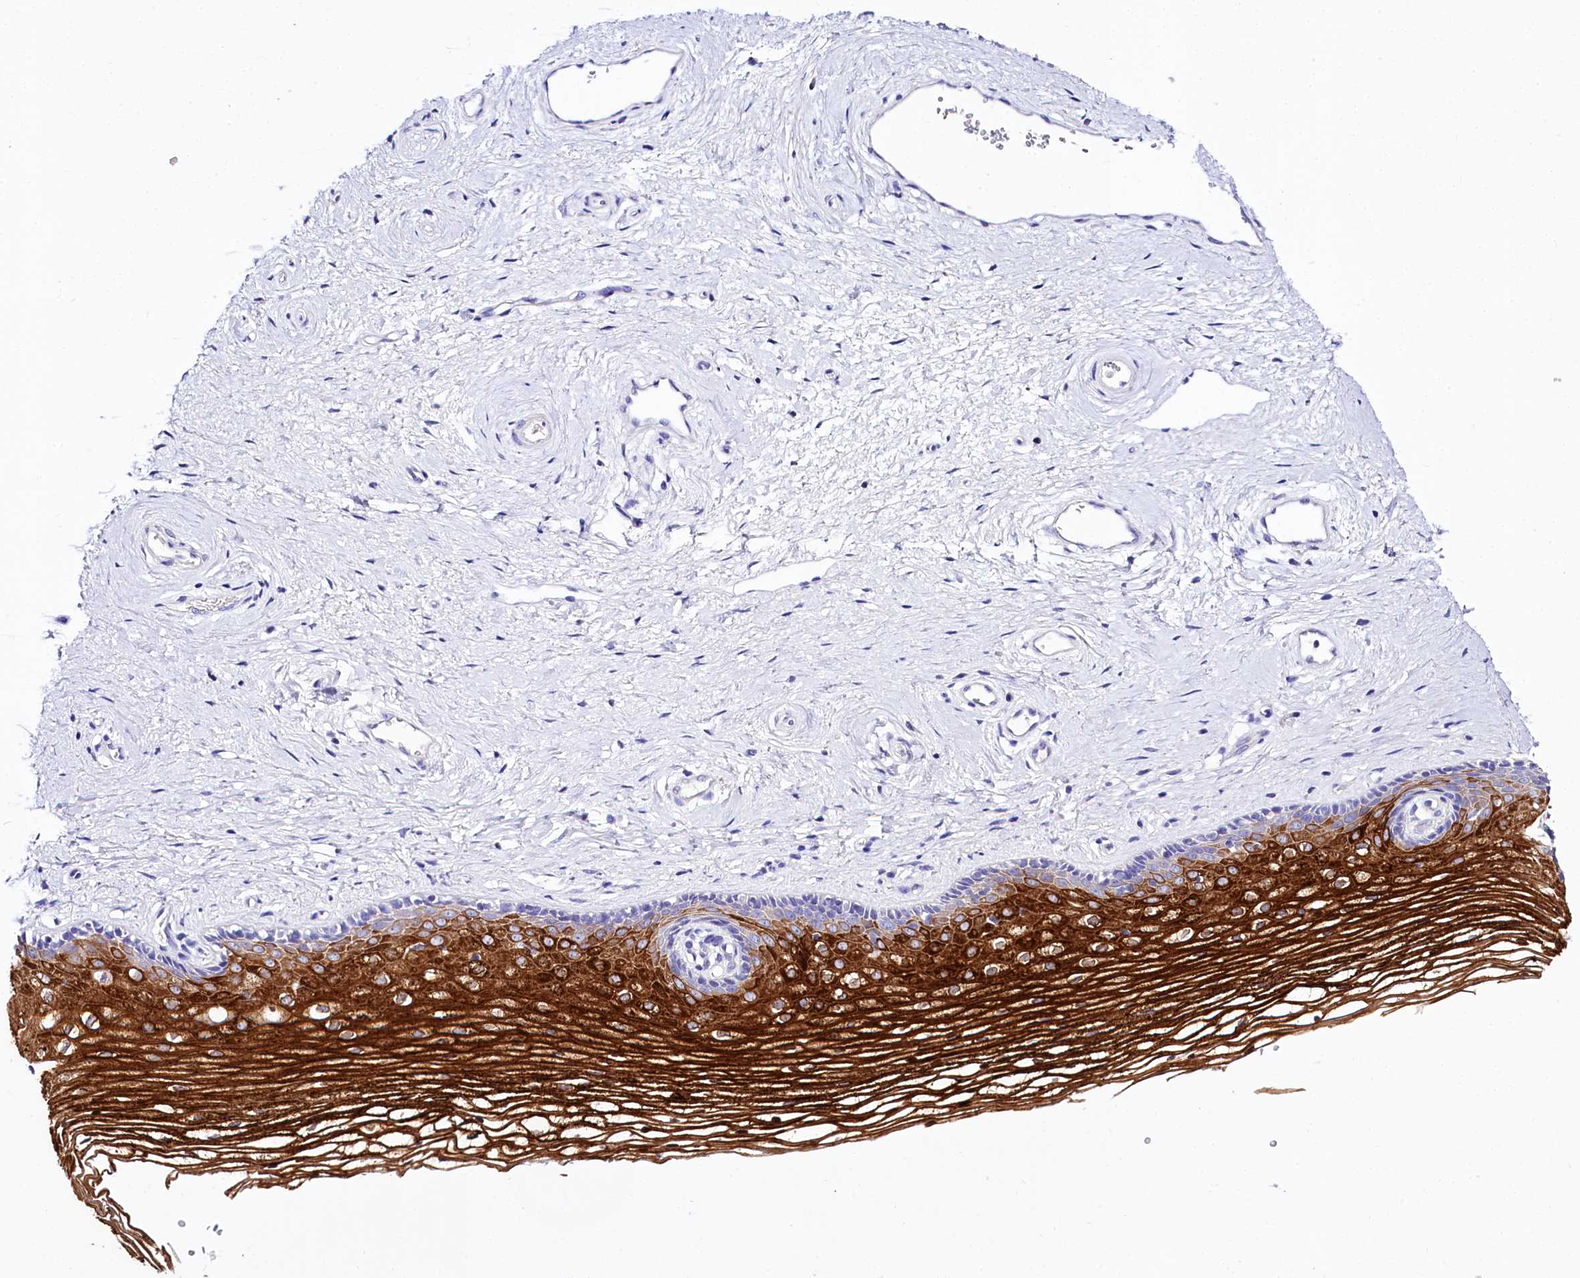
{"staining": {"intensity": "strong", "quantity": "25%-75%", "location": "cytoplasmic/membranous"}, "tissue": "vagina", "cell_type": "Squamous epithelial cells", "image_type": "normal", "snomed": [{"axis": "morphology", "description": "Normal tissue, NOS"}, {"axis": "topography", "description": "Vagina"}], "caption": "IHC image of normal vagina stained for a protein (brown), which shows high levels of strong cytoplasmic/membranous positivity in about 25%-75% of squamous epithelial cells.", "gene": "A2ML1", "patient": {"sex": "female", "age": 46}}